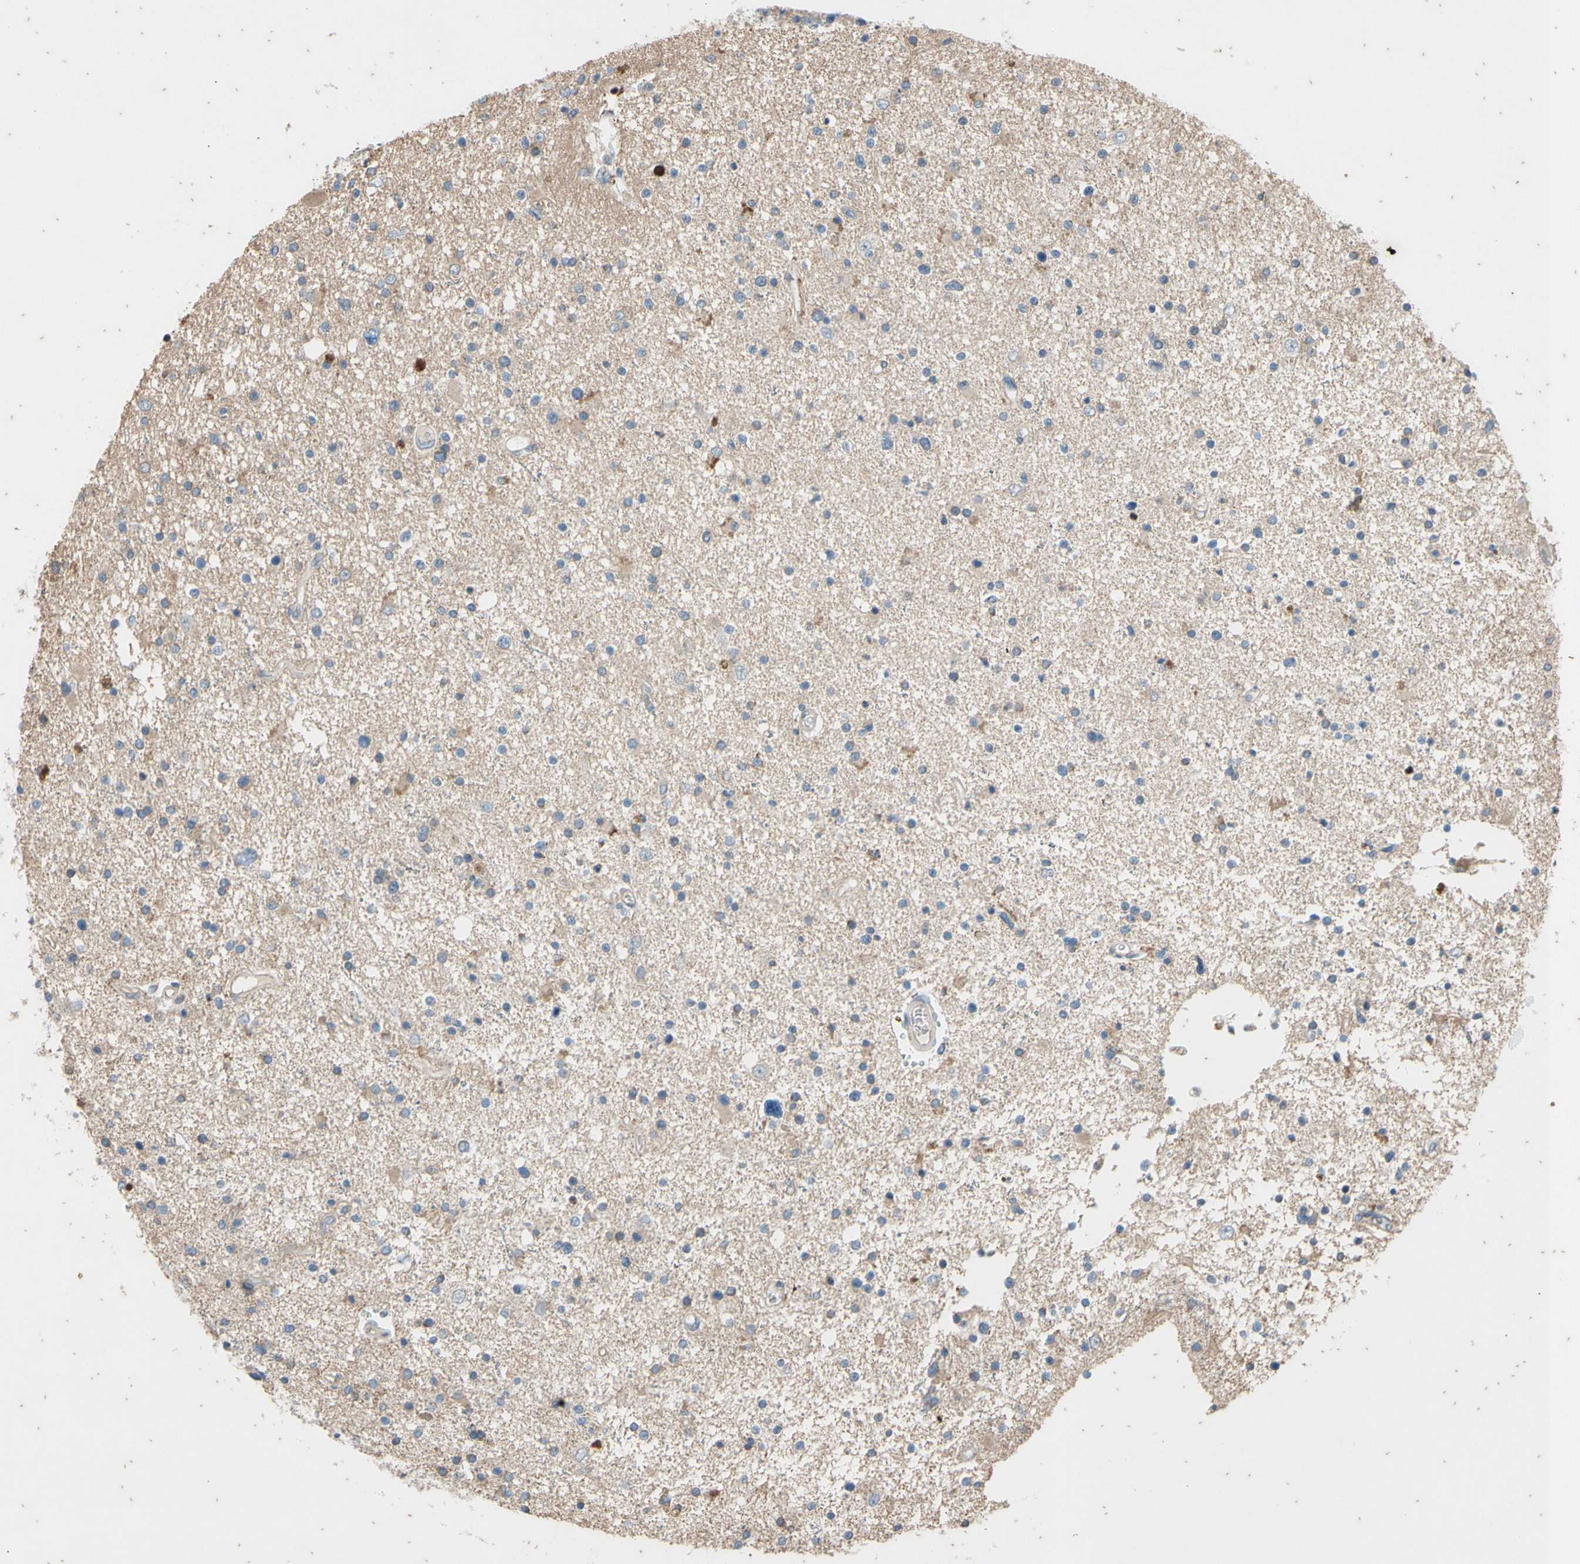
{"staining": {"intensity": "weak", "quantity": "<25%", "location": "cytoplasmic/membranous"}, "tissue": "glioma", "cell_type": "Tumor cells", "image_type": "cancer", "snomed": [{"axis": "morphology", "description": "Glioma, malignant, High grade"}, {"axis": "topography", "description": "Brain"}], "caption": "Immunohistochemistry of human glioma demonstrates no expression in tumor cells. (Brightfield microscopy of DAB (3,3'-diaminobenzidine) IHC at high magnification).", "gene": "TBX21", "patient": {"sex": "male", "age": 33}}